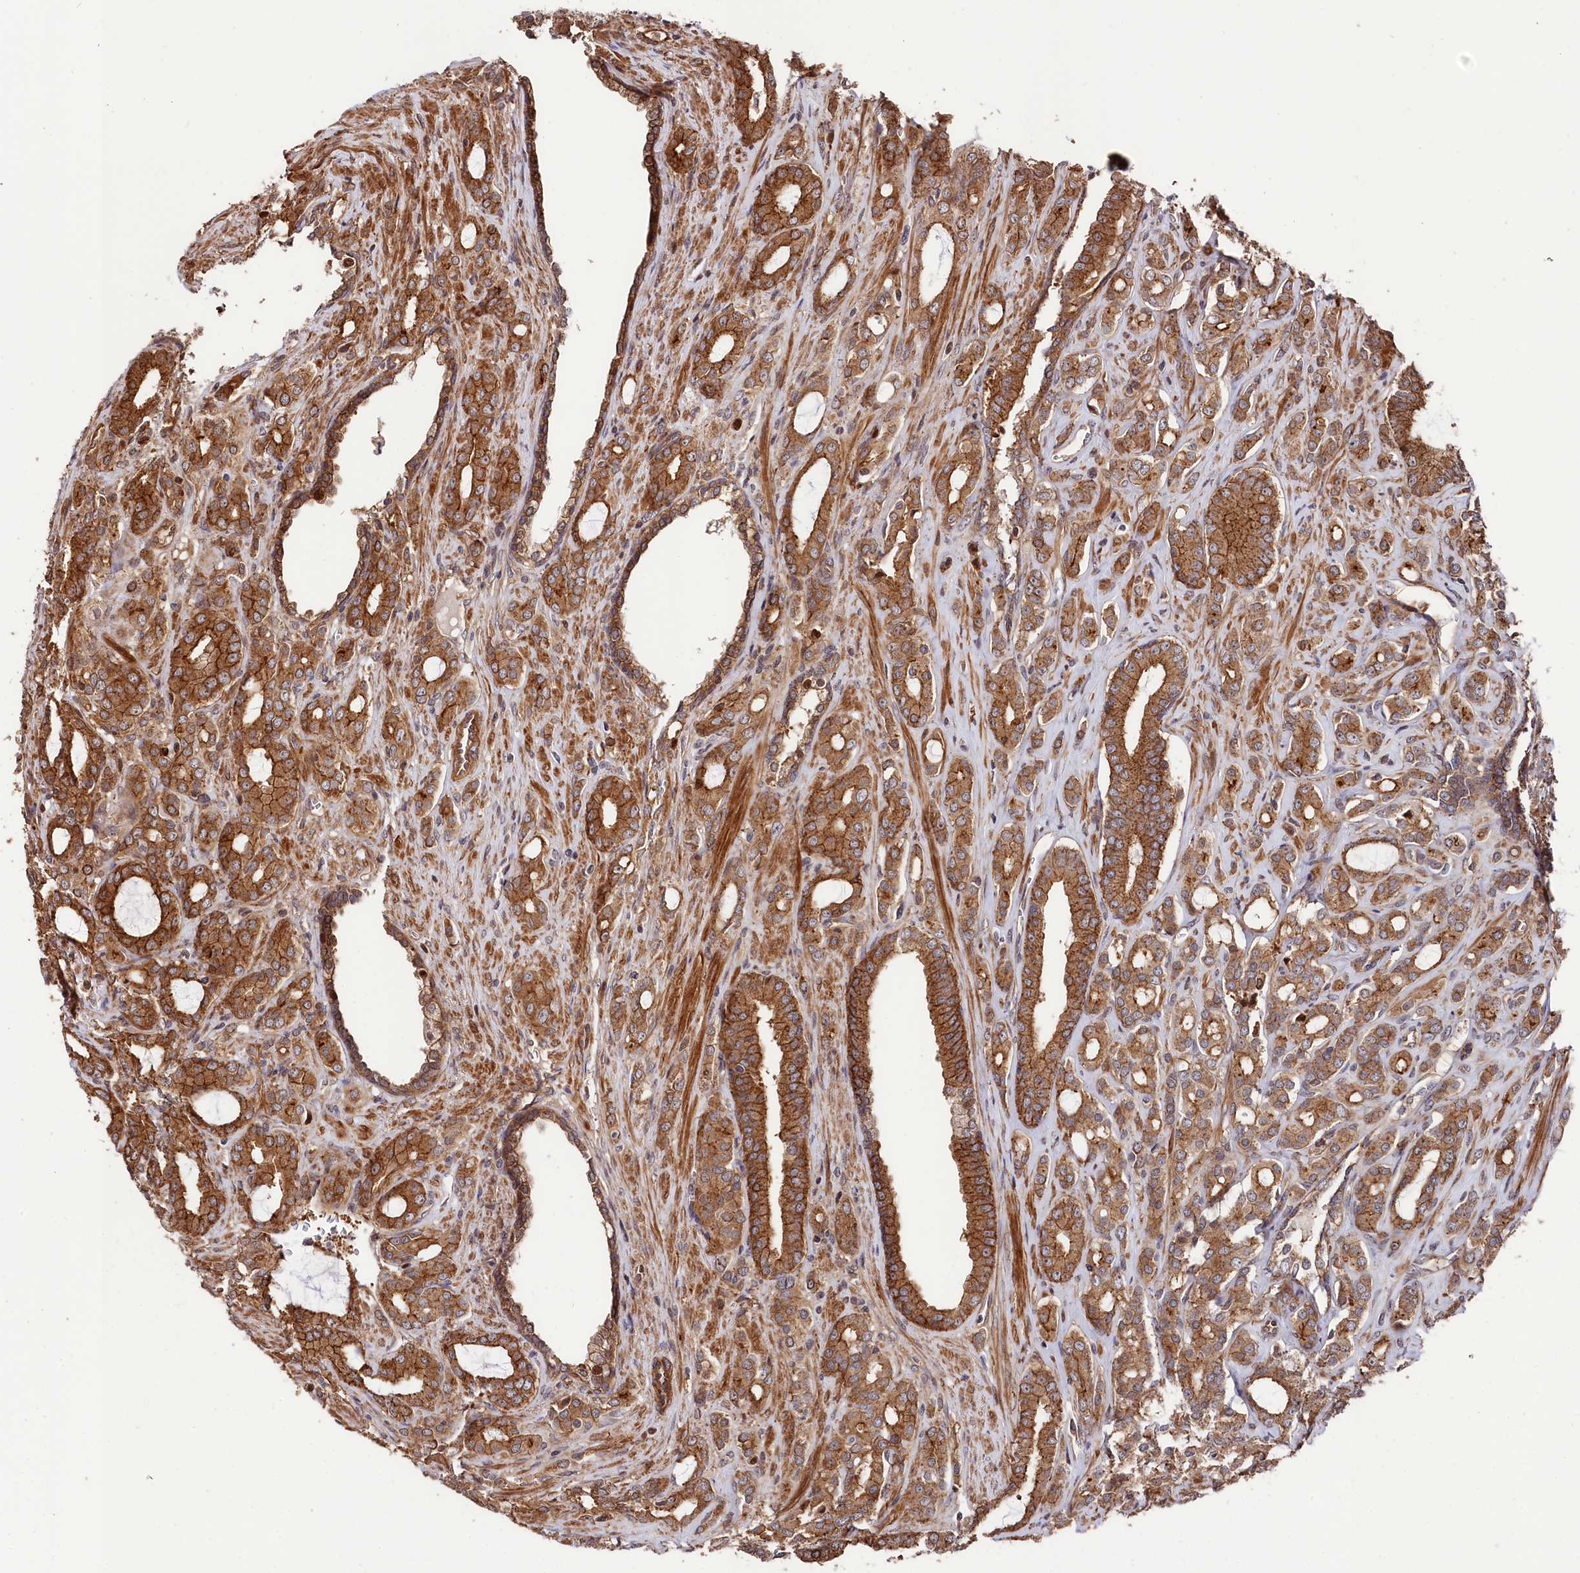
{"staining": {"intensity": "strong", "quantity": ">75%", "location": "cytoplasmic/membranous"}, "tissue": "prostate cancer", "cell_type": "Tumor cells", "image_type": "cancer", "snomed": [{"axis": "morphology", "description": "Adenocarcinoma, High grade"}, {"axis": "topography", "description": "Prostate"}], "caption": "IHC (DAB) staining of prostate cancer reveals strong cytoplasmic/membranous protein positivity in approximately >75% of tumor cells.", "gene": "TNKS1BP1", "patient": {"sex": "male", "age": 72}}